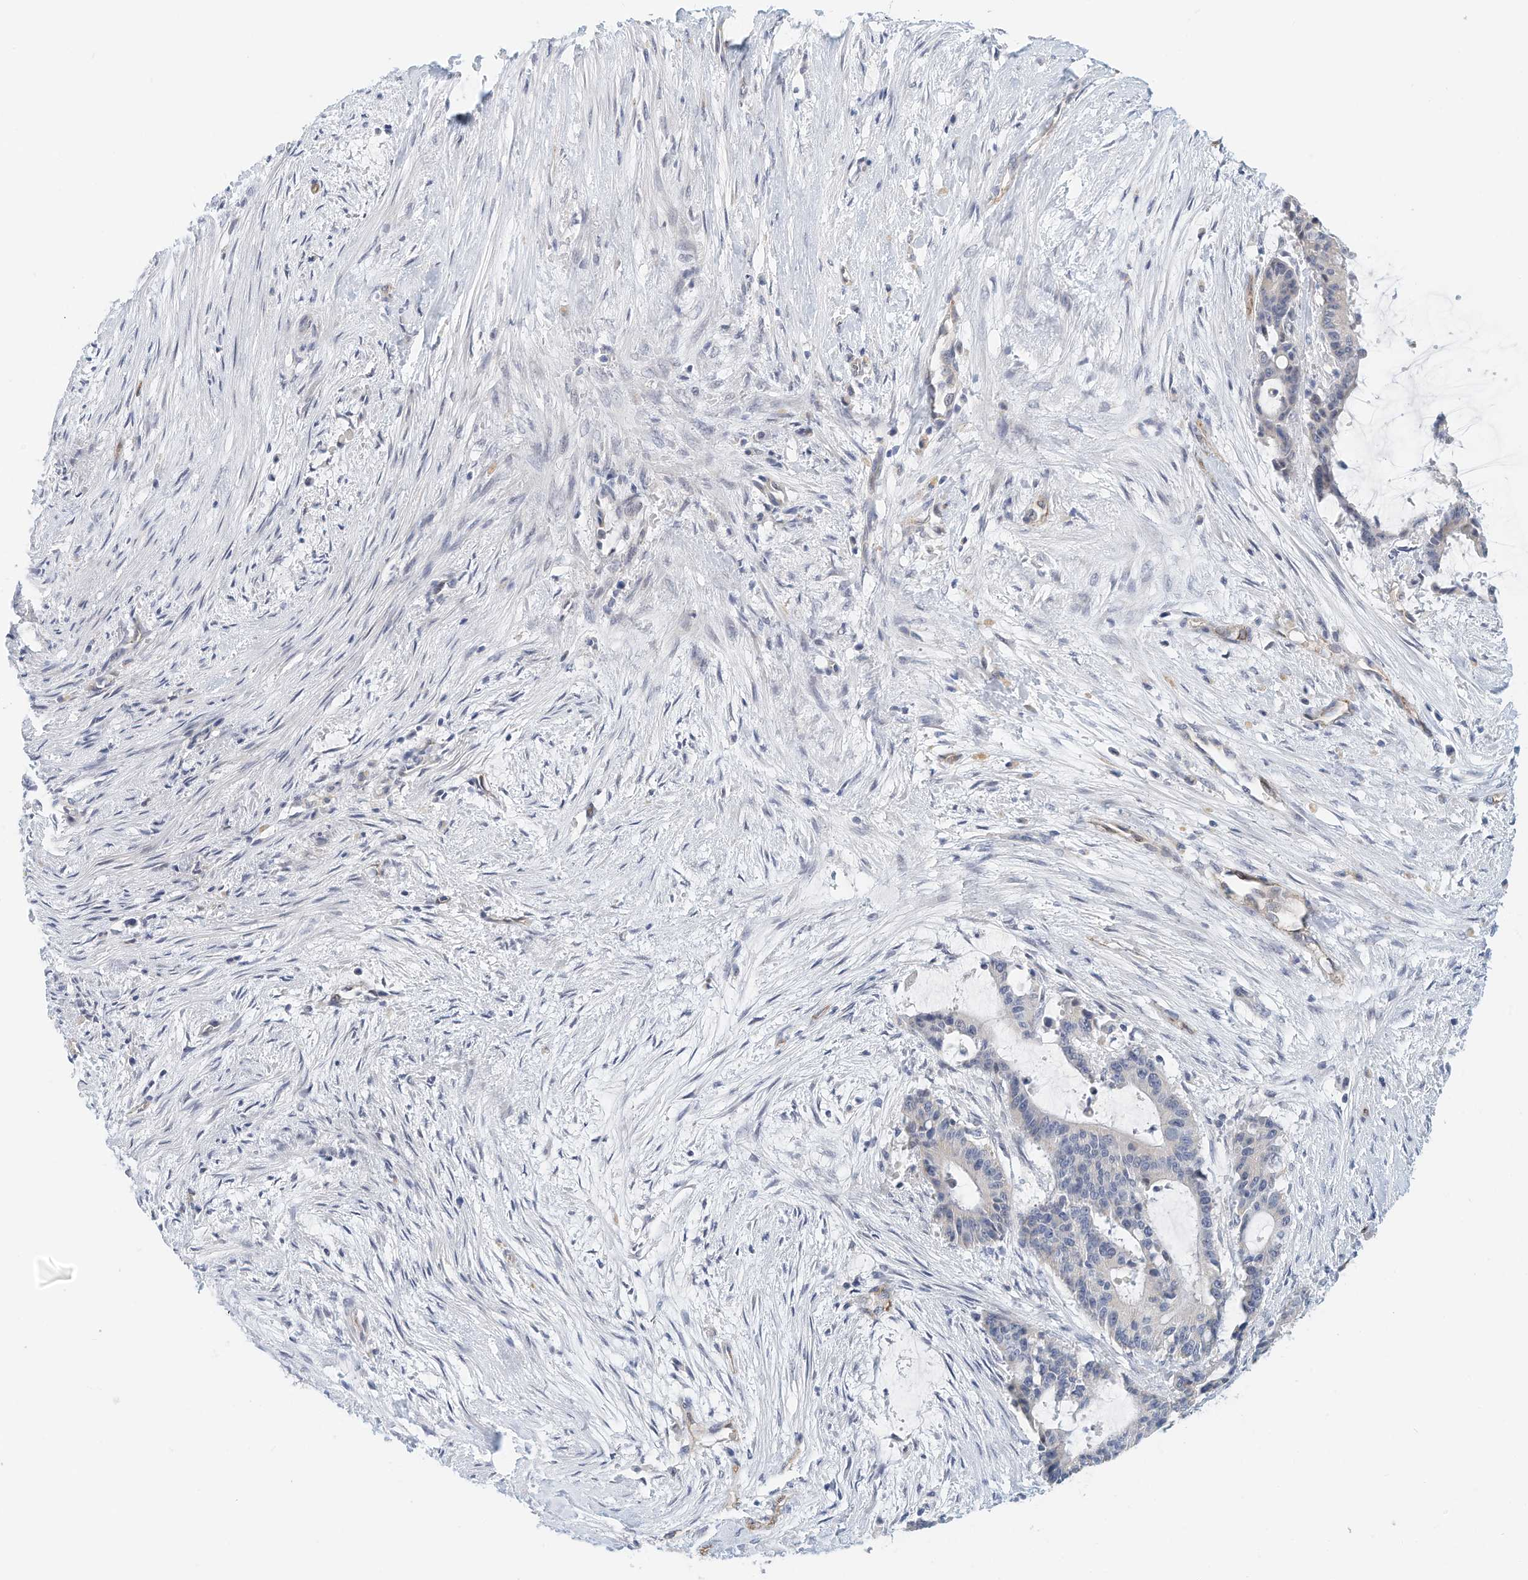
{"staining": {"intensity": "negative", "quantity": "none", "location": "none"}, "tissue": "liver cancer", "cell_type": "Tumor cells", "image_type": "cancer", "snomed": [{"axis": "morphology", "description": "Normal tissue, NOS"}, {"axis": "morphology", "description": "Cholangiocarcinoma"}, {"axis": "topography", "description": "Liver"}, {"axis": "topography", "description": "Peripheral nerve tissue"}], "caption": "Cholangiocarcinoma (liver) was stained to show a protein in brown. There is no significant positivity in tumor cells.", "gene": "ARHGAP28", "patient": {"sex": "female", "age": 73}}